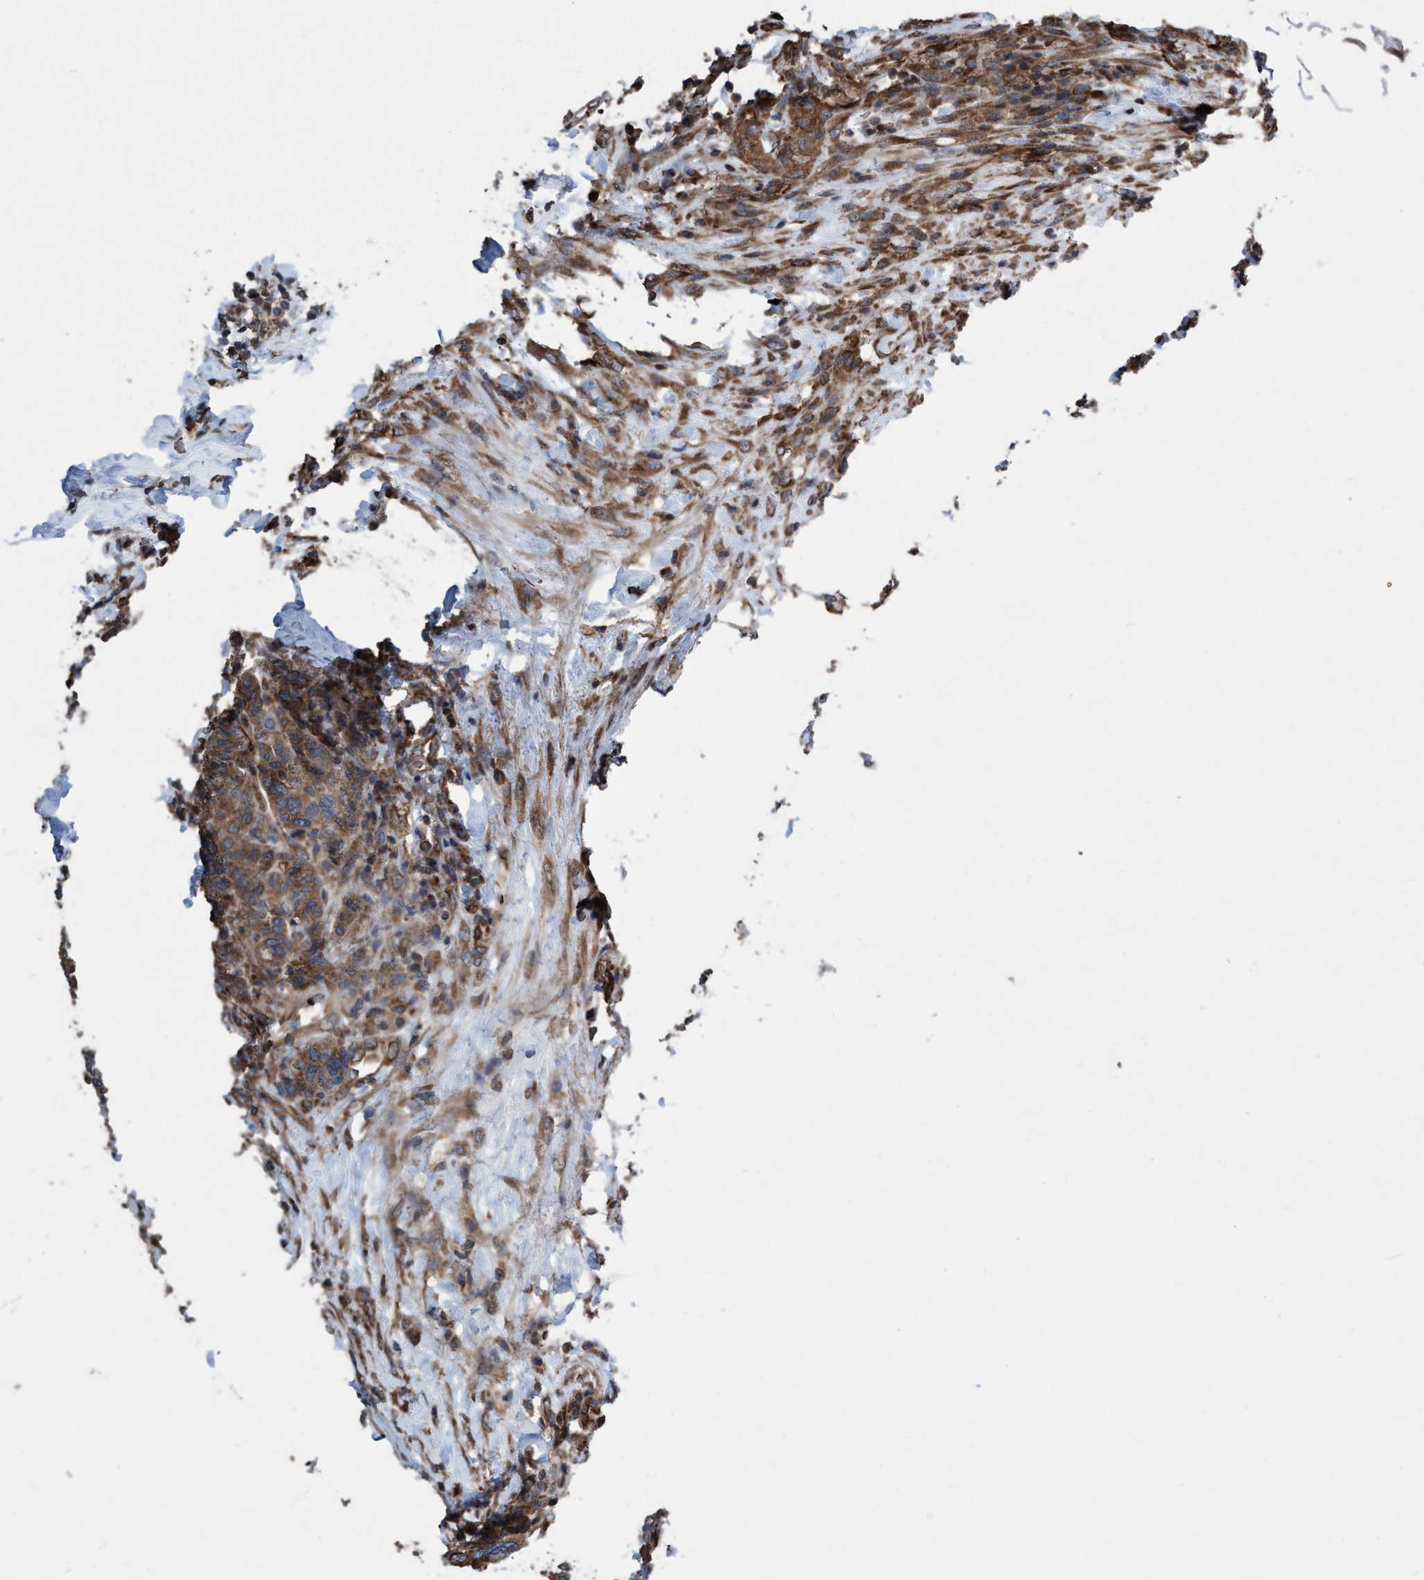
{"staining": {"intensity": "moderate", "quantity": ">75%", "location": "cytoplasmic/membranous"}, "tissue": "breast cancer", "cell_type": "Tumor cells", "image_type": "cancer", "snomed": [{"axis": "morphology", "description": "Duct carcinoma"}, {"axis": "topography", "description": "Breast"}], "caption": "Immunohistochemical staining of breast intraductal carcinoma exhibits medium levels of moderate cytoplasmic/membranous expression in approximately >75% of tumor cells.", "gene": "METAP2", "patient": {"sex": "female", "age": 37}}